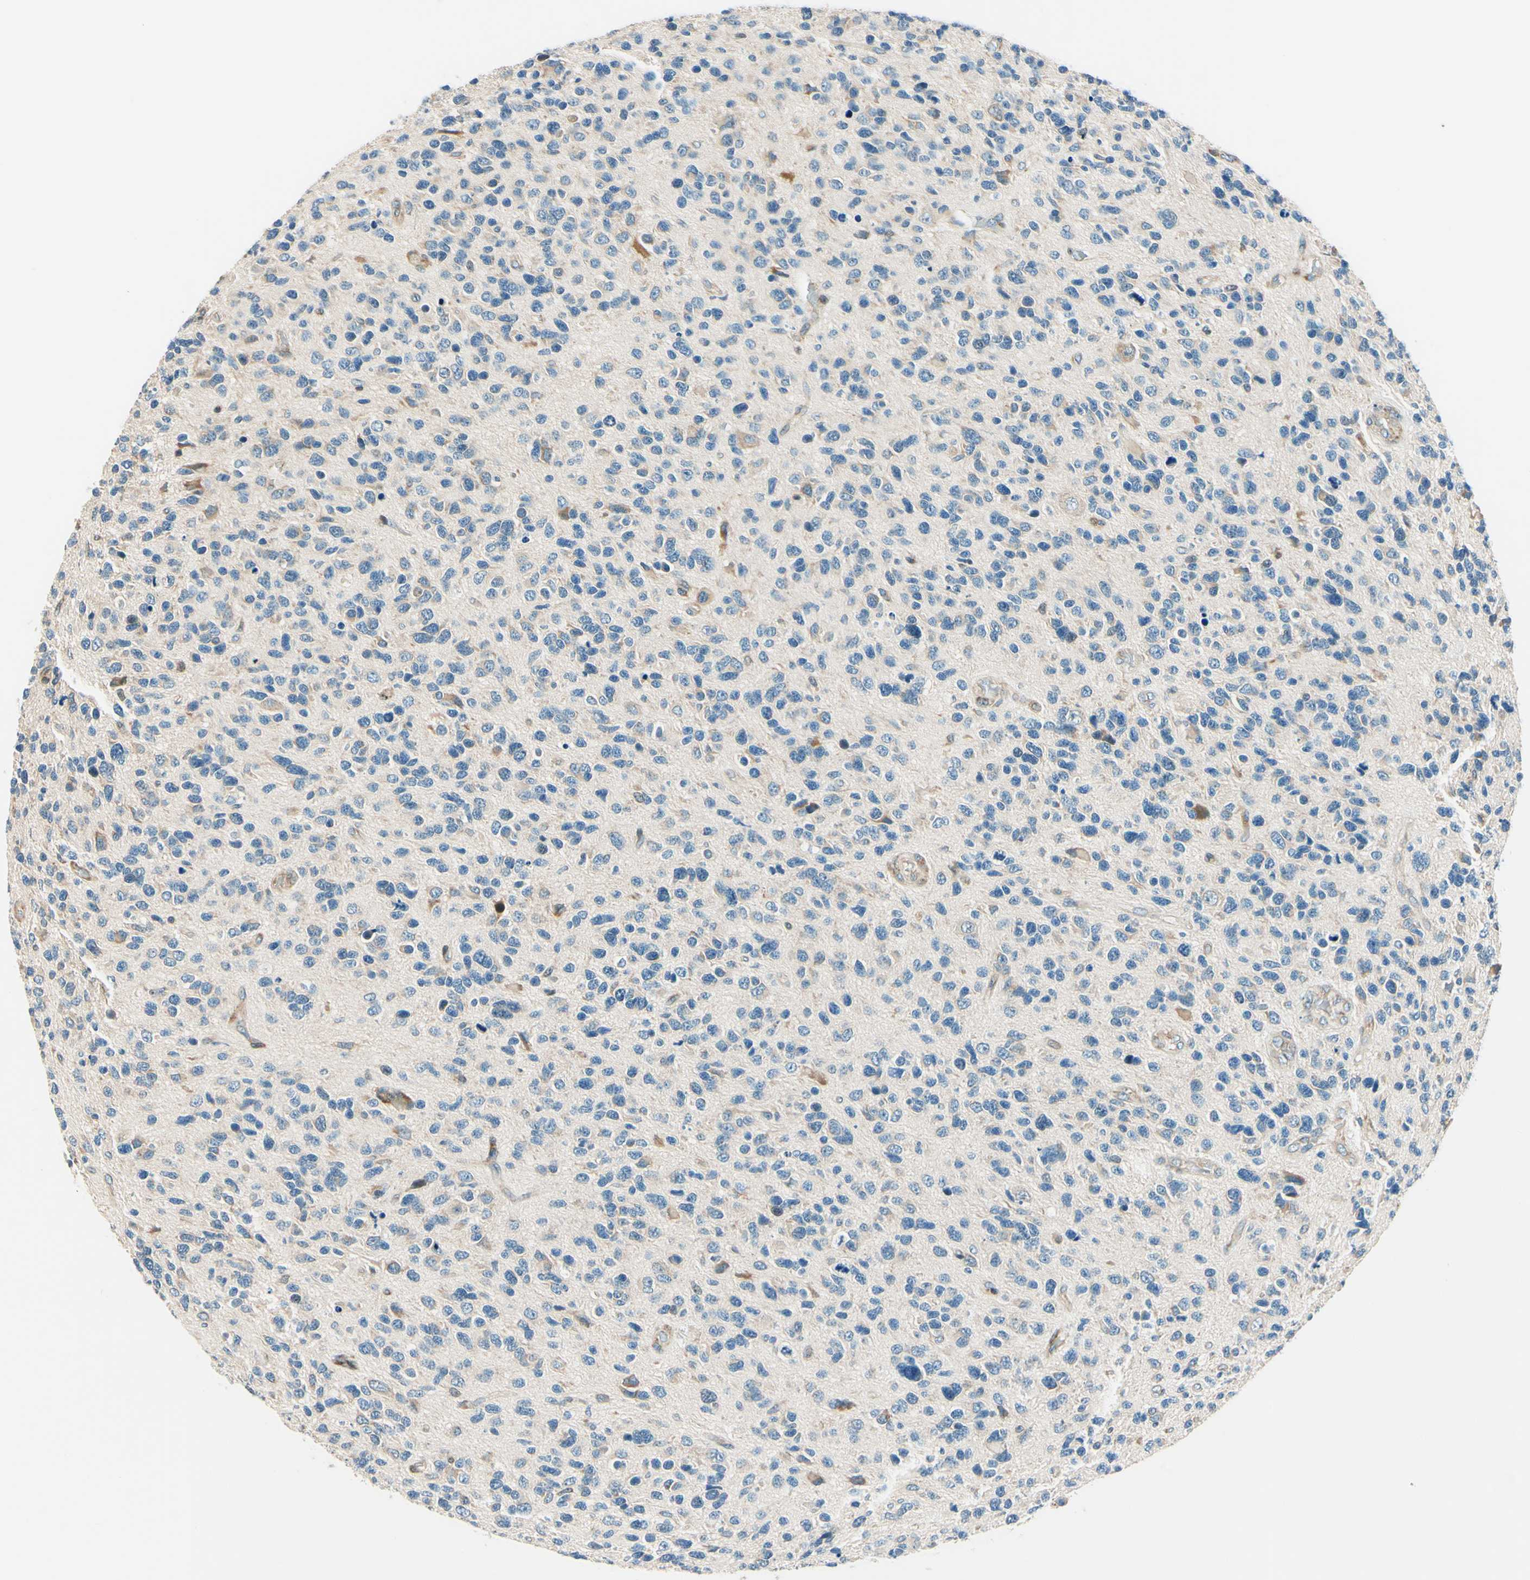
{"staining": {"intensity": "moderate", "quantity": "<25%", "location": "cytoplasmic/membranous"}, "tissue": "glioma", "cell_type": "Tumor cells", "image_type": "cancer", "snomed": [{"axis": "morphology", "description": "Glioma, malignant, High grade"}, {"axis": "topography", "description": "Brain"}], "caption": "Glioma stained with immunohistochemistry (IHC) shows moderate cytoplasmic/membranous expression in approximately <25% of tumor cells.", "gene": "TAOK2", "patient": {"sex": "female", "age": 58}}